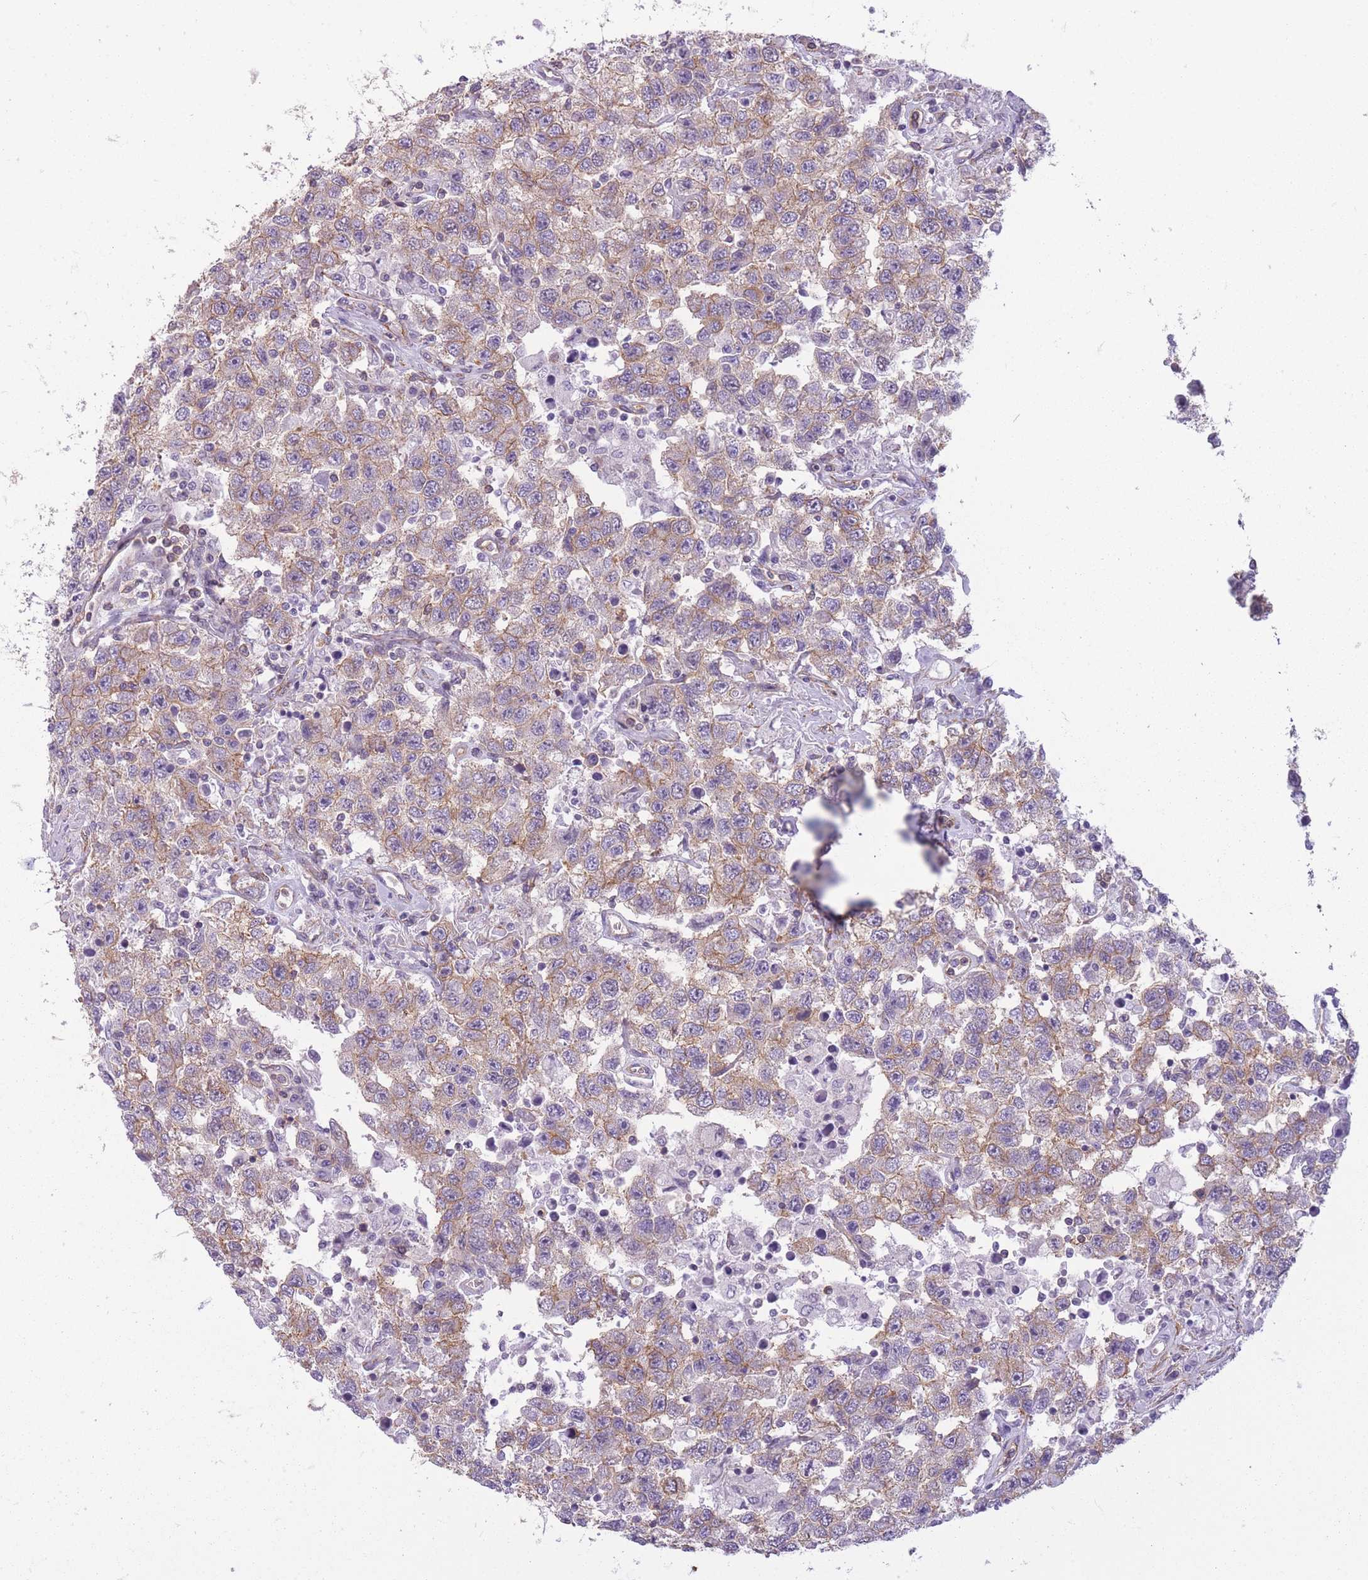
{"staining": {"intensity": "weak", "quantity": "25%-75%", "location": "cytoplasmic/membranous"}, "tissue": "testis cancer", "cell_type": "Tumor cells", "image_type": "cancer", "snomed": [{"axis": "morphology", "description": "Seminoma, NOS"}, {"axis": "topography", "description": "Testis"}], "caption": "Immunohistochemical staining of human testis cancer shows weak cytoplasmic/membranous protein expression in about 25%-75% of tumor cells.", "gene": "ADD1", "patient": {"sex": "male", "age": 41}}